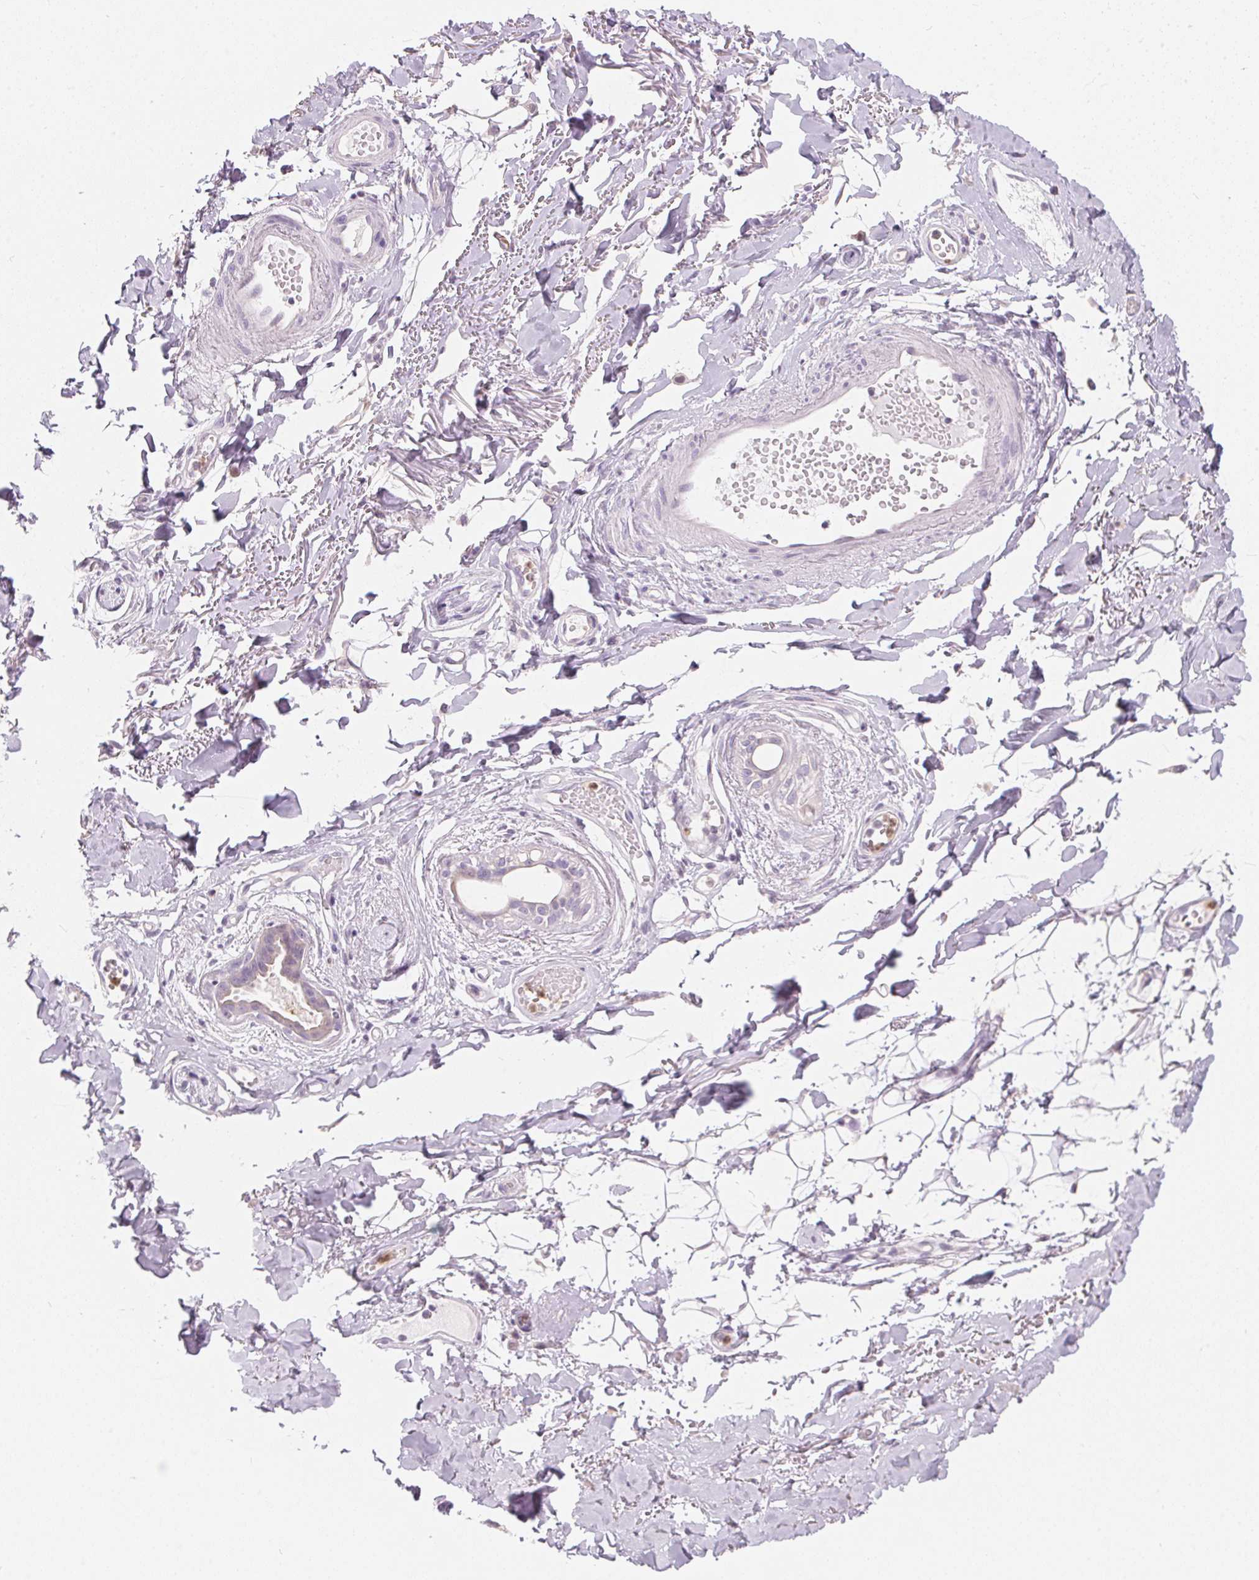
{"staining": {"intensity": "negative", "quantity": "none", "location": "none"}, "tissue": "adipose tissue", "cell_type": "Adipocytes", "image_type": "normal", "snomed": [{"axis": "morphology", "description": "Normal tissue, NOS"}, {"axis": "topography", "description": "Anal"}, {"axis": "topography", "description": "Peripheral nerve tissue"}], "caption": "Immunohistochemistry (IHC) micrograph of benign human adipose tissue stained for a protein (brown), which displays no expression in adipocytes. Brightfield microscopy of immunohistochemistry (IHC) stained with DAB (3,3'-diaminobenzidine) (brown) and hematoxylin (blue), captured at high magnification.", "gene": "SERPINB1", "patient": {"sex": "male", "age": 78}}